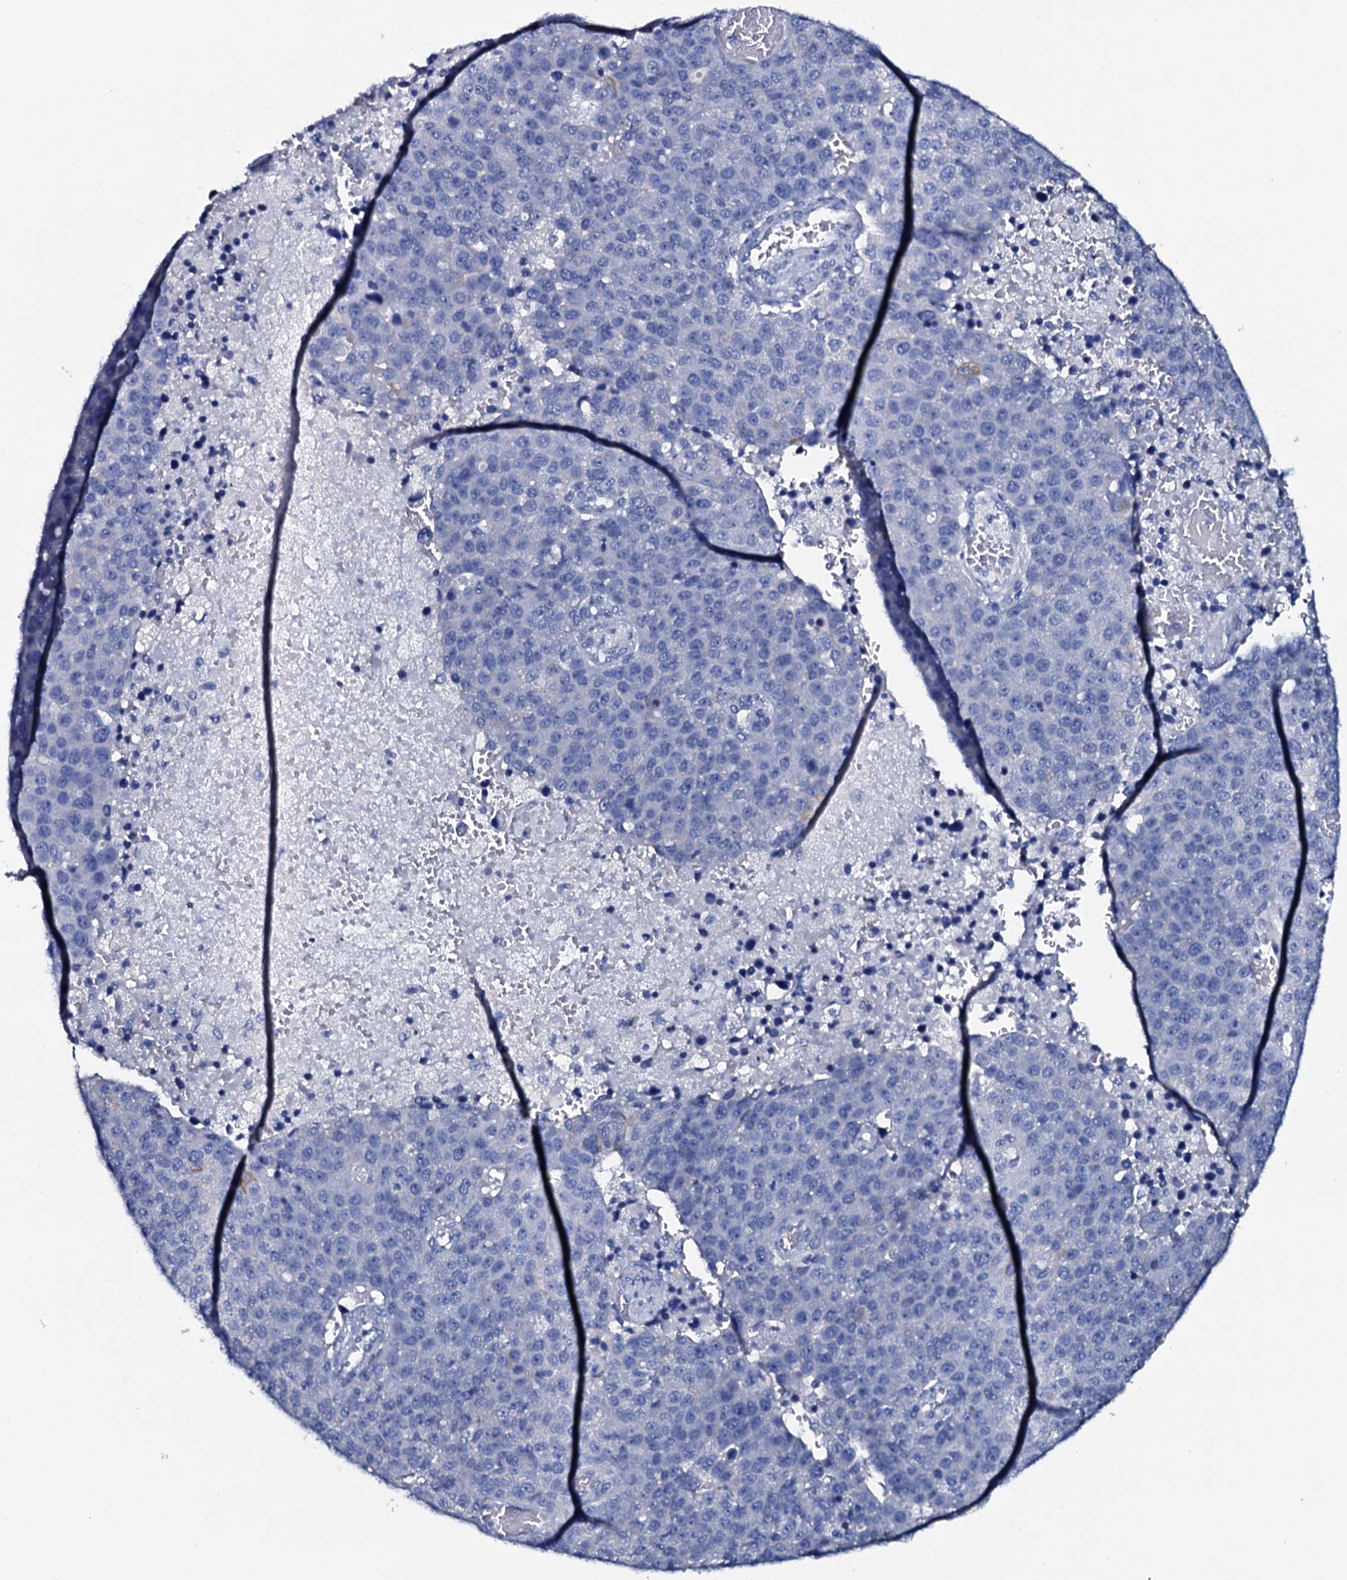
{"staining": {"intensity": "negative", "quantity": "none", "location": "none"}, "tissue": "pancreatic cancer", "cell_type": "Tumor cells", "image_type": "cancer", "snomed": [{"axis": "morphology", "description": "Adenocarcinoma, NOS"}, {"axis": "topography", "description": "Pancreas"}], "caption": "Human adenocarcinoma (pancreatic) stained for a protein using immunohistochemistry demonstrates no expression in tumor cells.", "gene": "GYS2", "patient": {"sex": "female", "age": 61}}